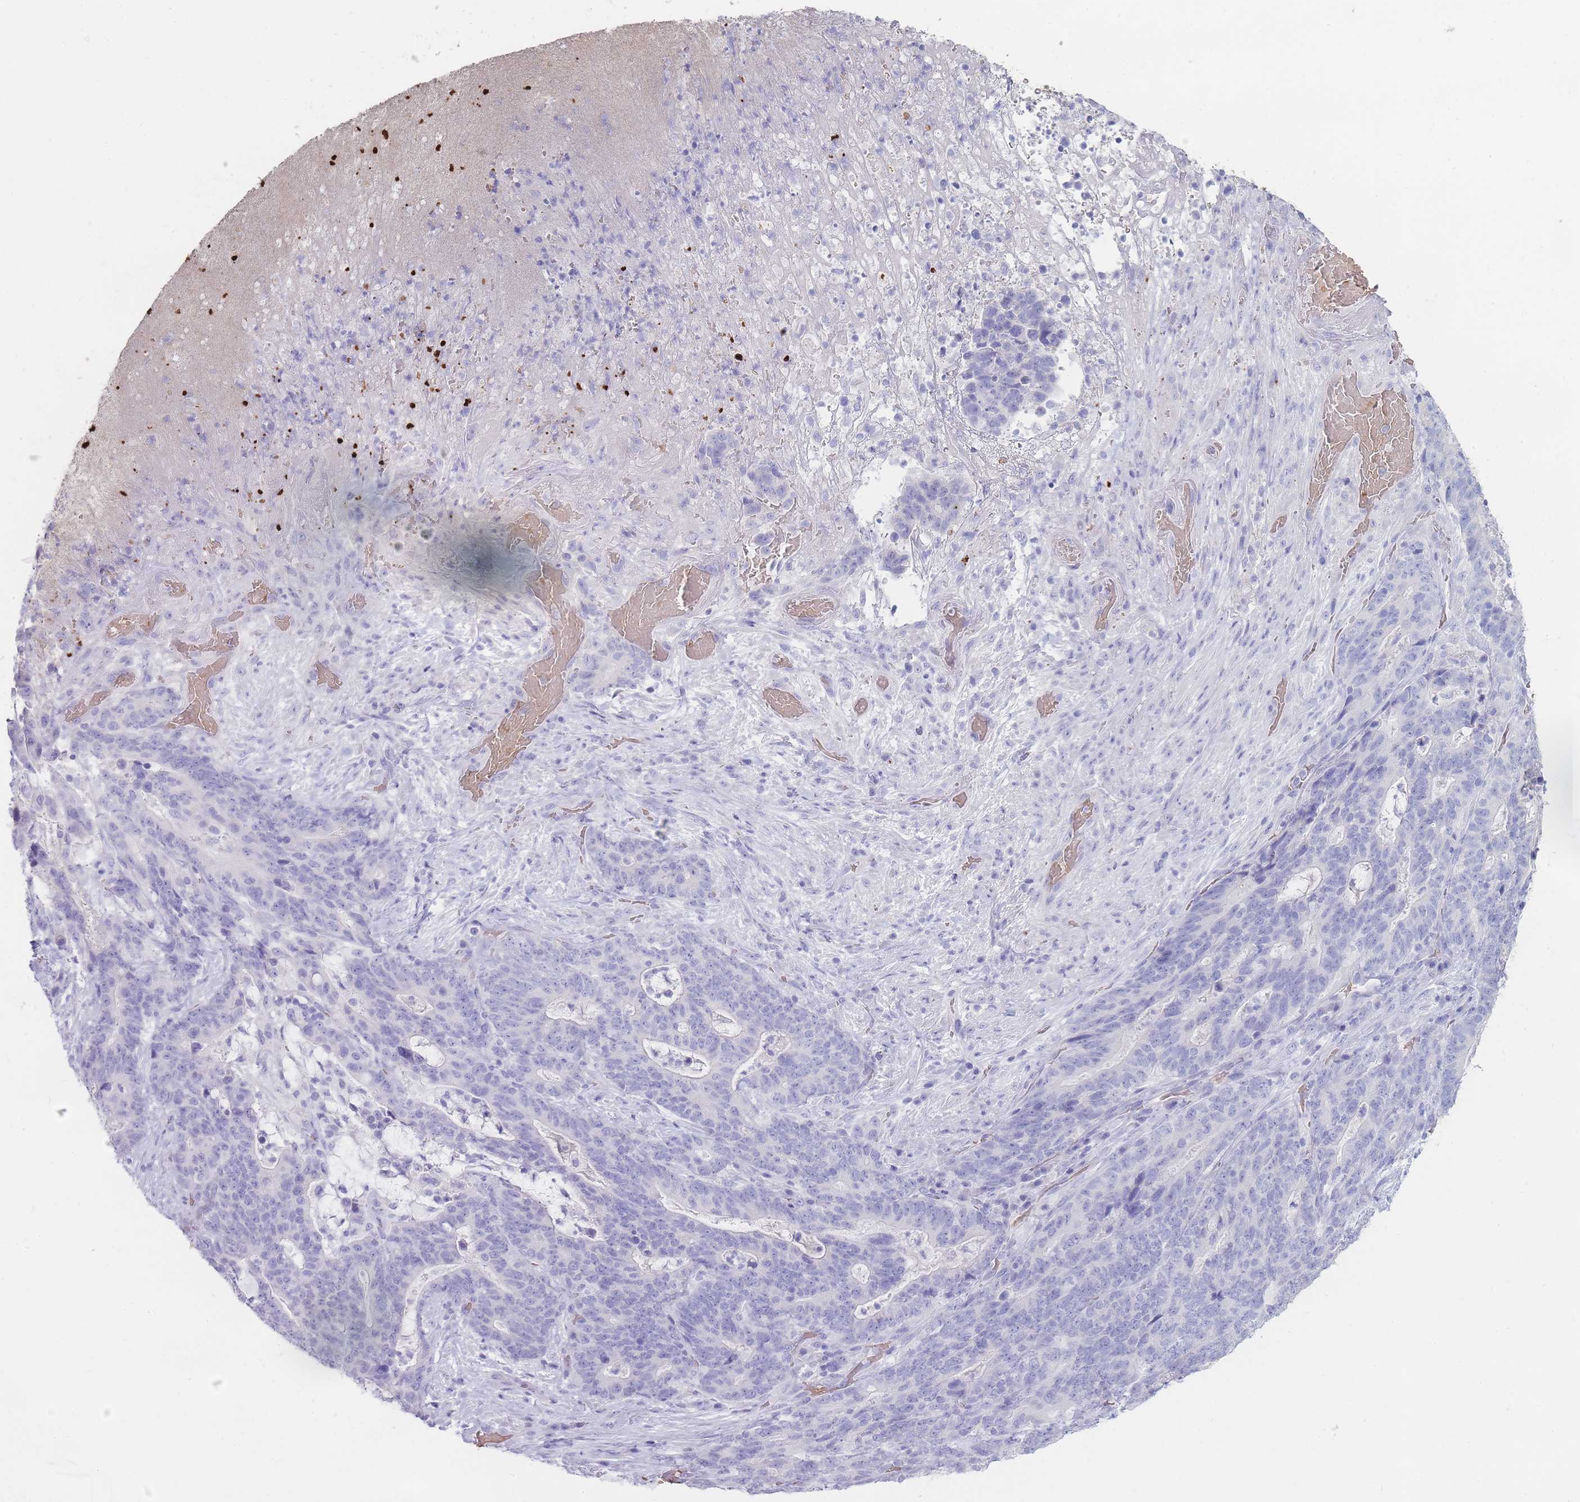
{"staining": {"intensity": "negative", "quantity": "none", "location": "none"}, "tissue": "stomach cancer", "cell_type": "Tumor cells", "image_type": "cancer", "snomed": [{"axis": "morphology", "description": "Normal tissue, NOS"}, {"axis": "morphology", "description": "Adenocarcinoma, NOS"}, {"axis": "topography", "description": "Stomach"}], "caption": "IHC micrograph of neoplastic tissue: human stomach cancer stained with DAB (3,3'-diaminobenzidine) displays no significant protein positivity in tumor cells. The staining is performed using DAB (3,3'-diaminobenzidine) brown chromogen with nuclei counter-stained in using hematoxylin.", "gene": "HBG2", "patient": {"sex": "female", "age": 64}}